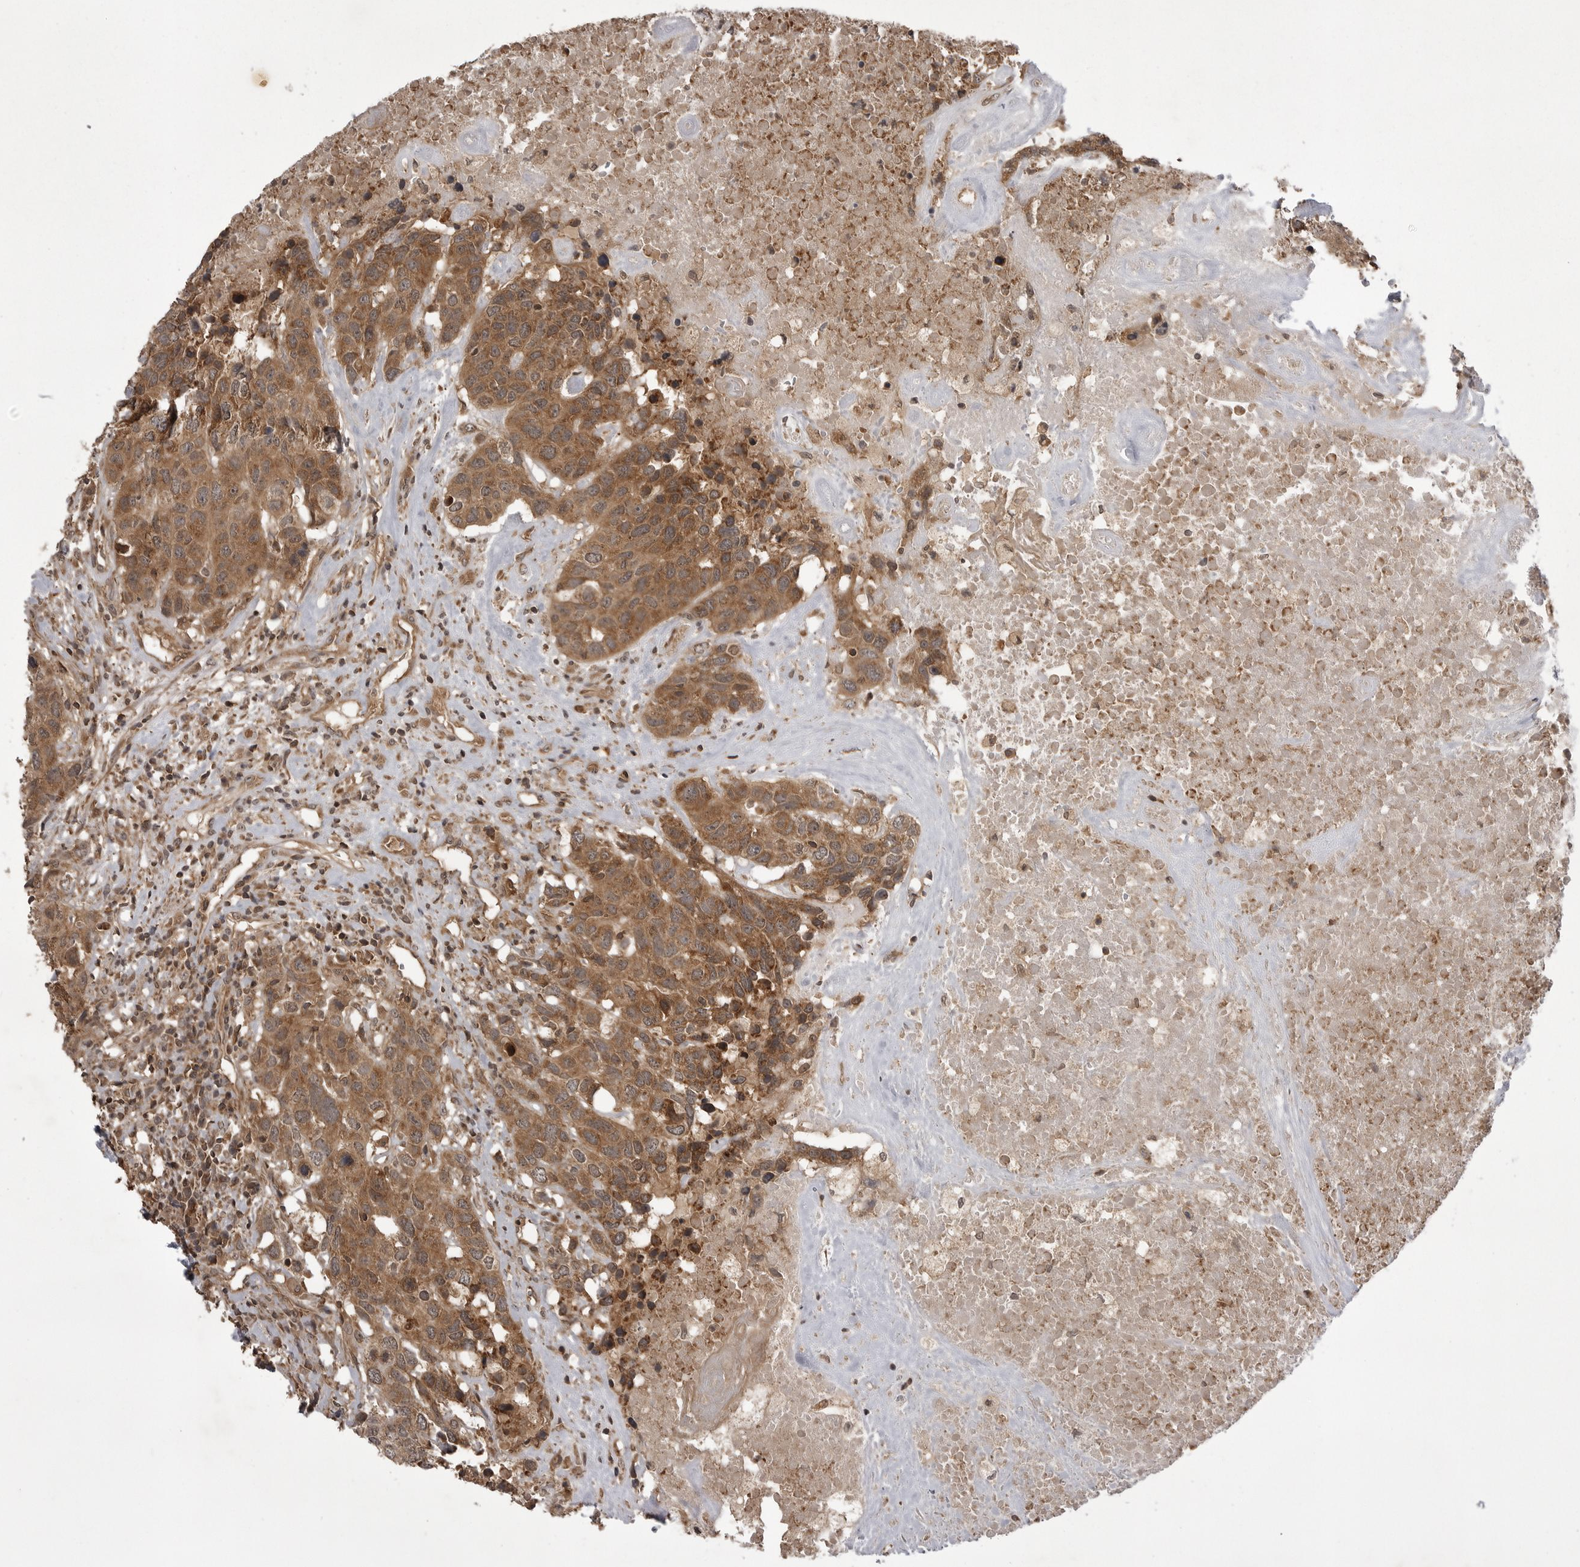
{"staining": {"intensity": "moderate", "quantity": ">75%", "location": "cytoplasmic/membranous"}, "tissue": "head and neck cancer", "cell_type": "Tumor cells", "image_type": "cancer", "snomed": [{"axis": "morphology", "description": "Squamous cell carcinoma, NOS"}, {"axis": "topography", "description": "Head-Neck"}], "caption": "Immunohistochemistry (IHC) staining of squamous cell carcinoma (head and neck), which displays medium levels of moderate cytoplasmic/membranous expression in approximately >75% of tumor cells indicating moderate cytoplasmic/membranous protein staining. The staining was performed using DAB (brown) for protein detection and nuclei were counterstained in hematoxylin (blue).", "gene": "STK24", "patient": {"sex": "male", "age": 66}}